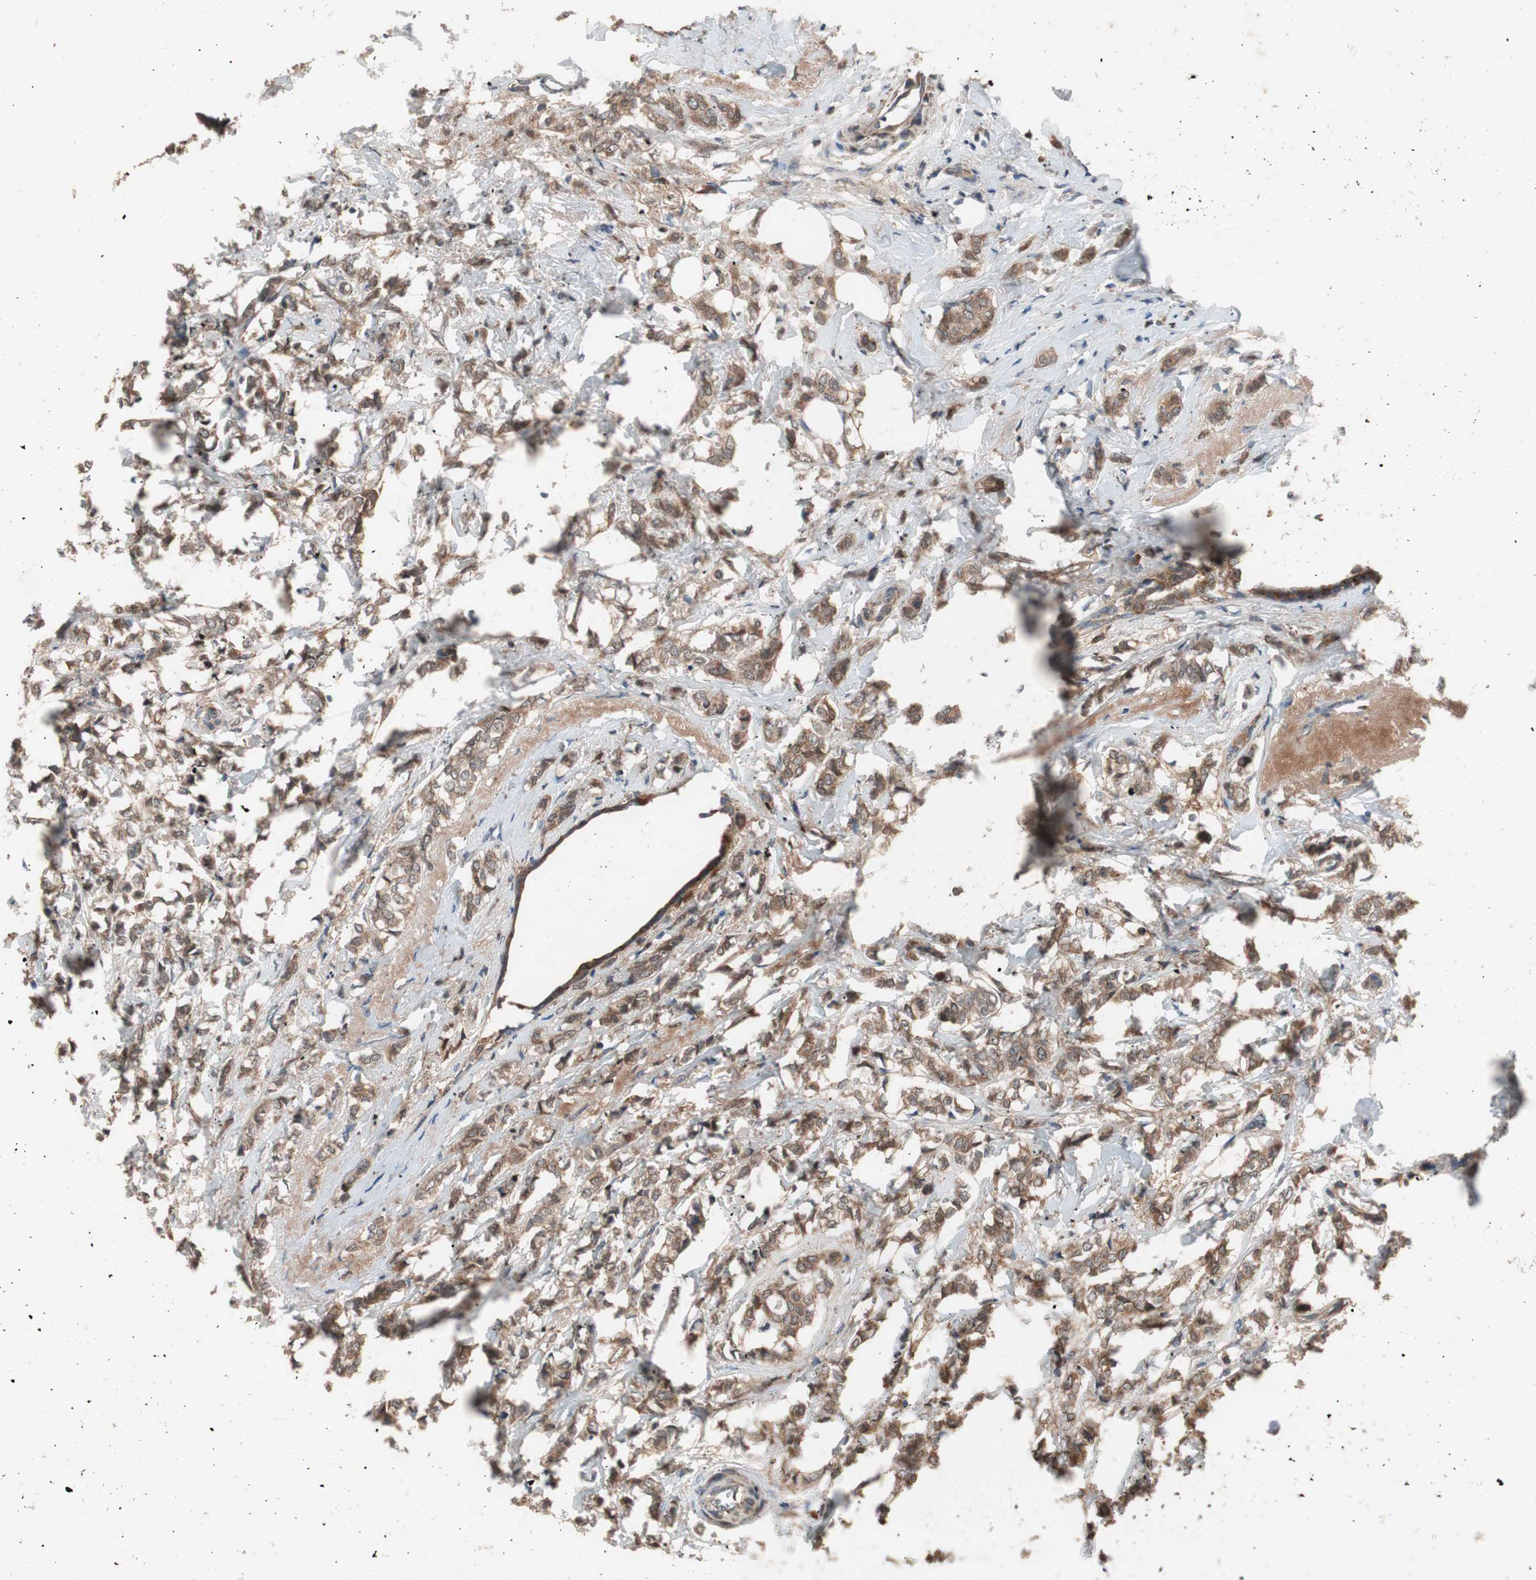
{"staining": {"intensity": "moderate", "quantity": ">75%", "location": "cytoplasmic/membranous"}, "tissue": "breast cancer", "cell_type": "Tumor cells", "image_type": "cancer", "snomed": [{"axis": "morphology", "description": "Lobular carcinoma"}, {"axis": "topography", "description": "Breast"}], "caption": "Brown immunohistochemical staining in breast cancer (lobular carcinoma) displays moderate cytoplasmic/membranous staining in about >75% of tumor cells. Using DAB (brown) and hematoxylin (blue) stains, captured at high magnification using brightfield microscopy.", "gene": "HMBS", "patient": {"sex": "female", "age": 60}}